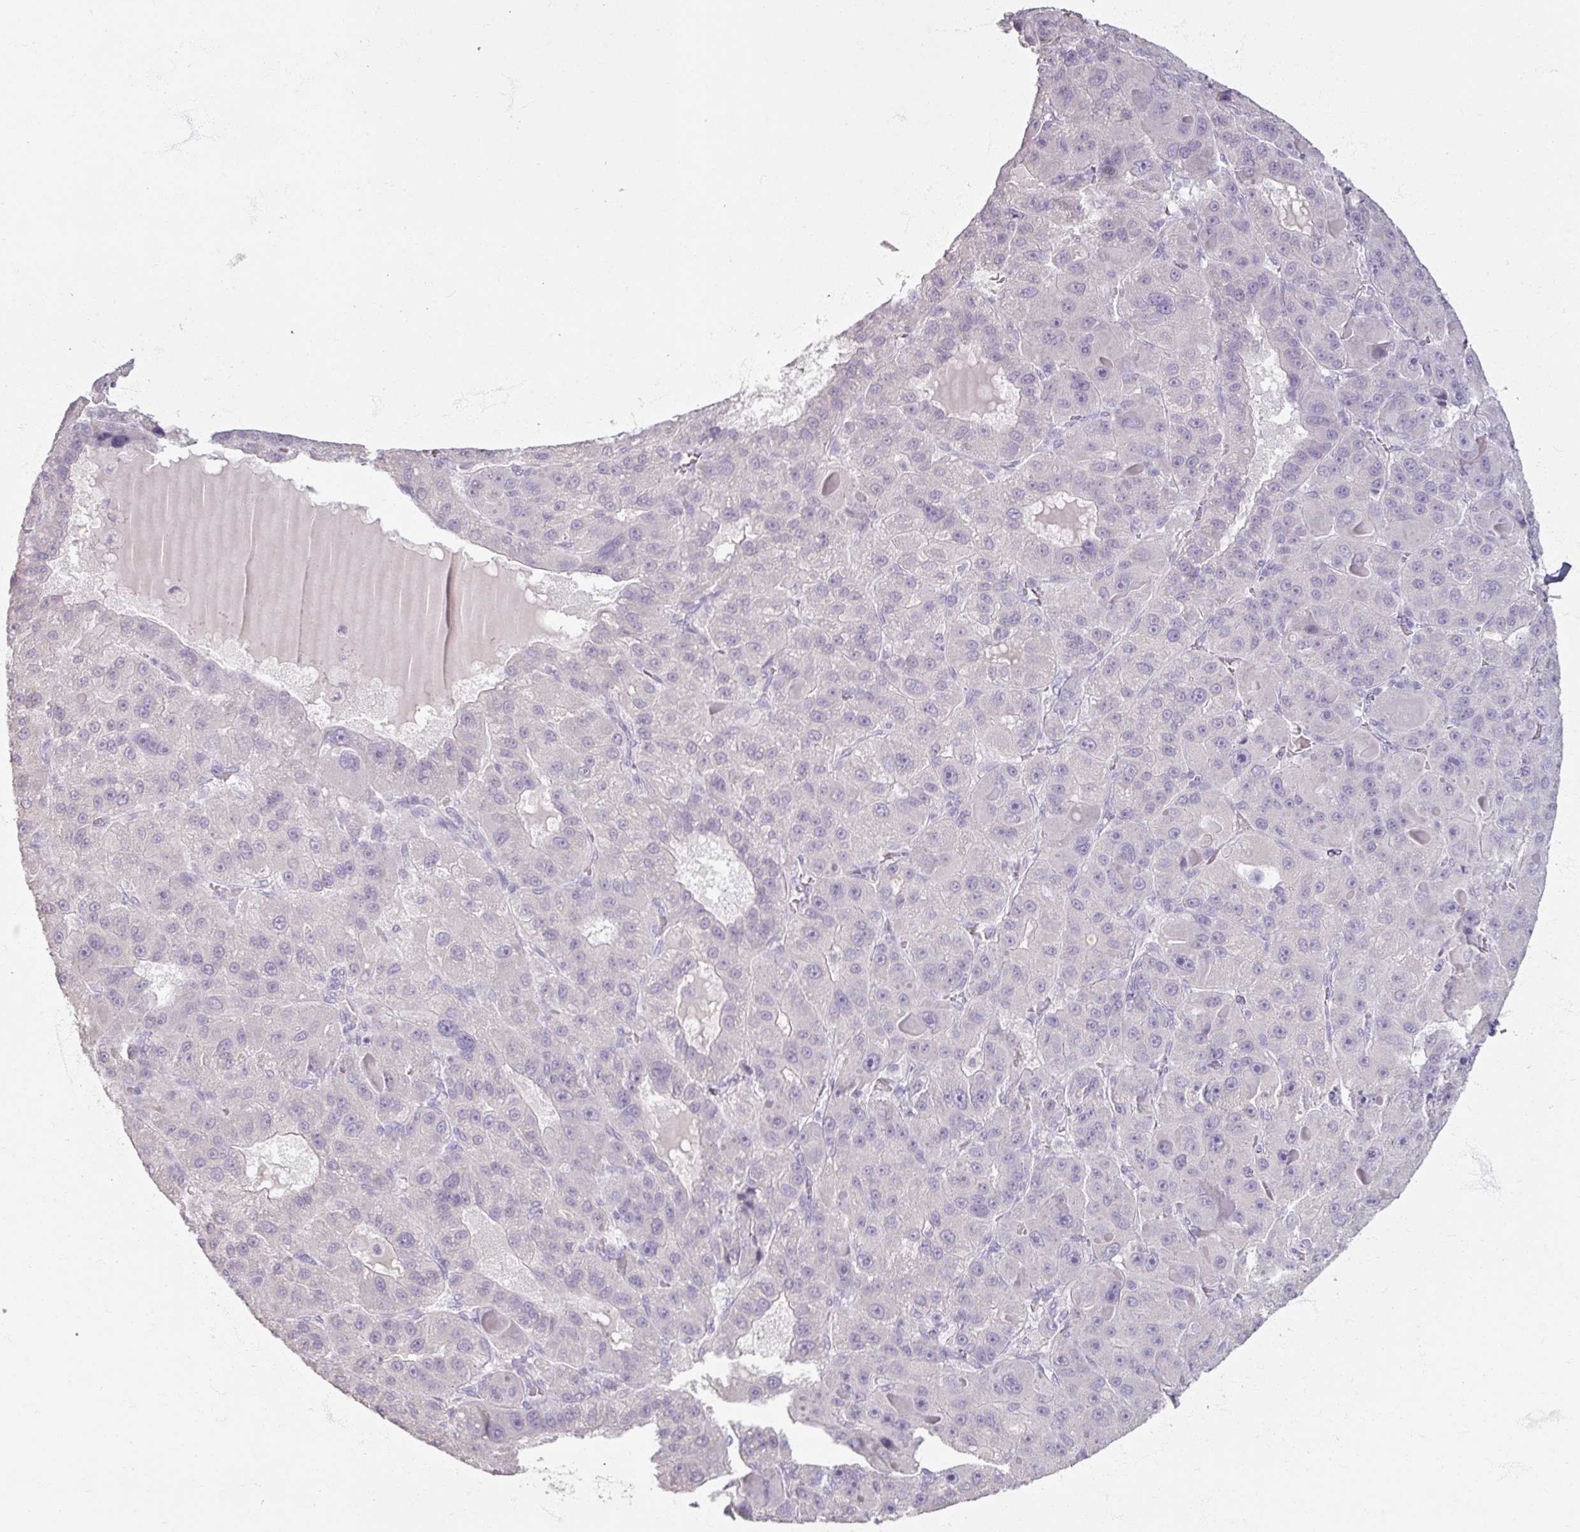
{"staining": {"intensity": "negative", "quantity": "none", "location": "none"}, "tissue": "liver cancer", "cell_type": "Tumor cells", "image_type": "cancer", "snomed": [{"axis": "morphology", "description": "Carcinoma, Hepatocellular, NOS"}, {"axis": "topography", "description": "Liver"}], "caption": "Immunohistochemistry of liver cancer (hepatocellular carcinoma) shows no positivity in tumor cells. The staining is performed using DAB brown chromogen with nuclei counter-stained in using hematoxylin.", "gene": "TG", "patient": {"sex": "male", "age": 76}}